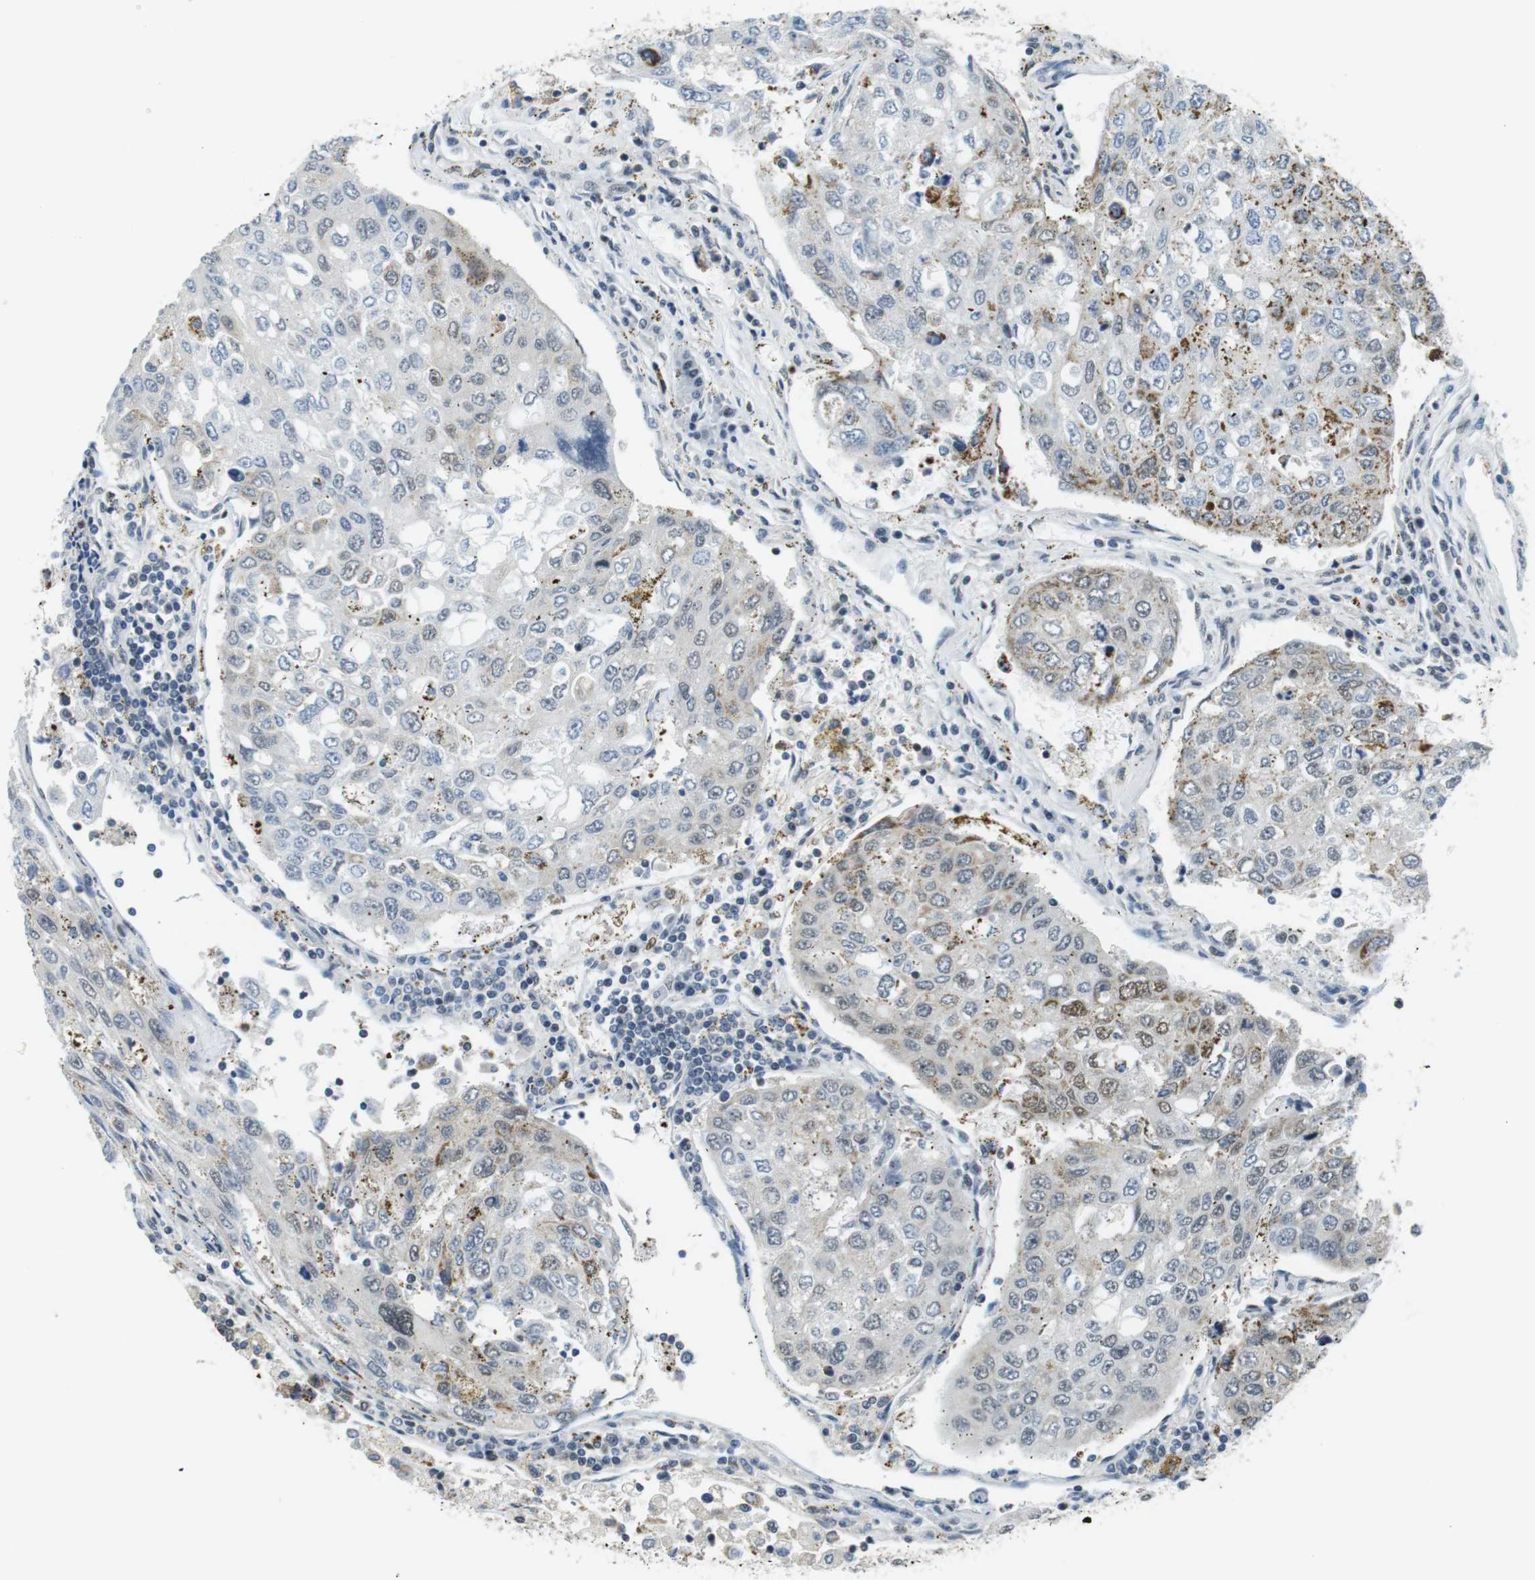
{"staining": {"intensity": "weak", "quantity": "<25%", "location": "cytoplasmic/membranous,nuclear"}, "tissue": "urothelial cancer", "cell_type": "Tumor cells", "image_type": "cancer", "snomed": [{"axis": "morphology", "description": "Urothelial carcinoma, High grade"}, {"axis": "topography", "description": "Lymph node"}, {"axis": "topography", "description": "Urinary bladder"}], "caption": "DAB (3,3'-diaminobenzidine) immunohistochemical staining of human urothelial carcinoma (high-grade) demonstrates no significant positivity in tumor cells. (DAB (3,3'-diaminobenzidine) immunohistochemistry (IHC) visualized using brightfield microscopy, high magnification).", "gene": "USP7", "patient": {"sex": "male", "age": 51}}